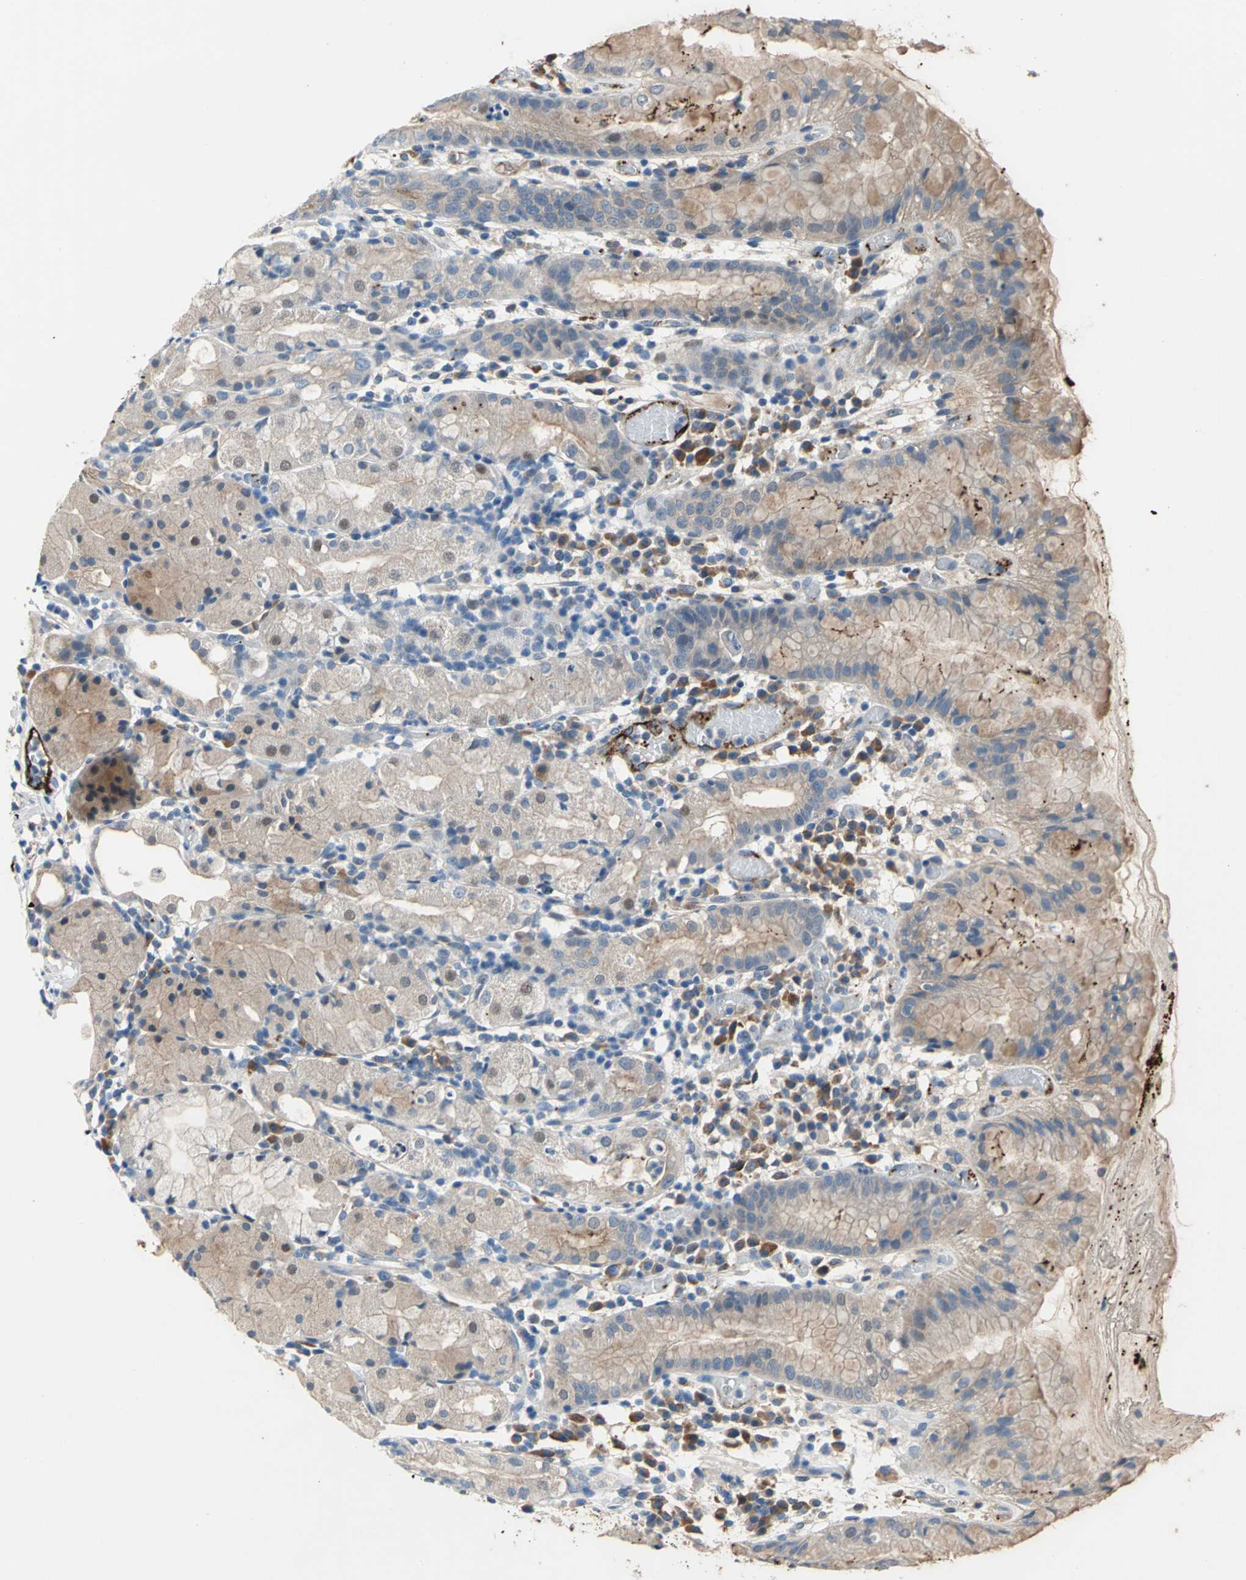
{"staining": {"intensity": "moderate", "quantity": ">75%", "location": "cytoplasmic/membranous,nuclear"}, "tissue": "stomach", "cell_type": "Glandular cells", "image_type": "normal", "snomed": [{"axis": "morphology", "description": "Normal tissue, NOS"}, {"axis": "topography", "description": "Stomach"}, {"axis": "topography", "description": "Stomach, lower"}], "caption": "High-power microscopy captured an IHC image of normal stomach, revealing moderate cytoplasmic/membranous,nuclear staining in about >75% of glandular cells. Ihc stains the protein in brown and the nuclei are stained blue.", "gene": "SELP", "patient": {"sex": "female", "age": 75}}